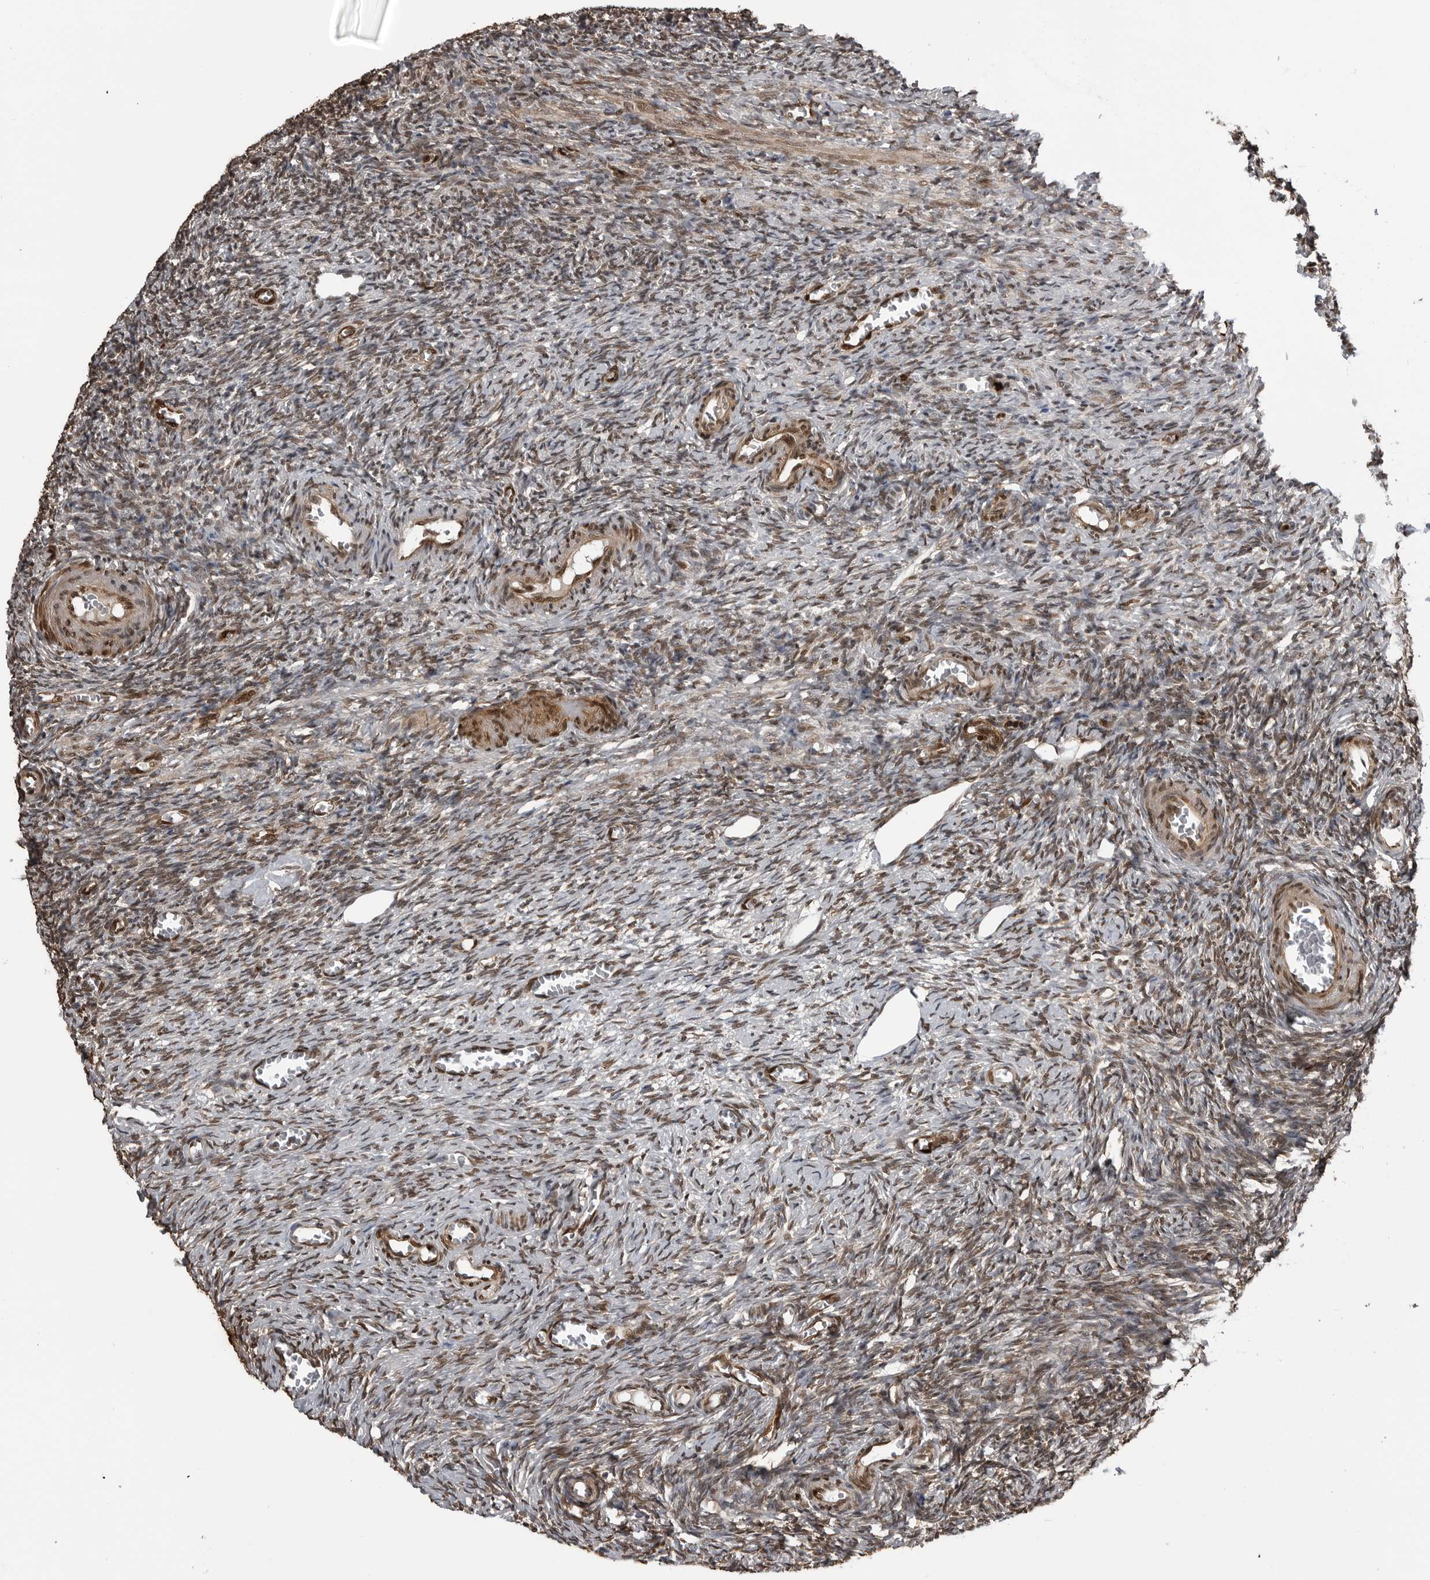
{"staining": {"intensity": "moderate", "quantity": ">75%", "location": "nuclear"}, "tissue": "ovary", "cell_type": "Ovarian stroma cells", "image_type": "normal", "snomed": [{"axis": "morphology", "description": "Normal tissue, NOS"}, {"axis": "topography", "description": "Ovary"}], "caption": "Ovarian stroma cells reveal medium levels of moderate nuclear staining in about >75% of cells in normal ovary.", "gene": "SMAD2", "patient": {"sex": "female", "age": 27}}